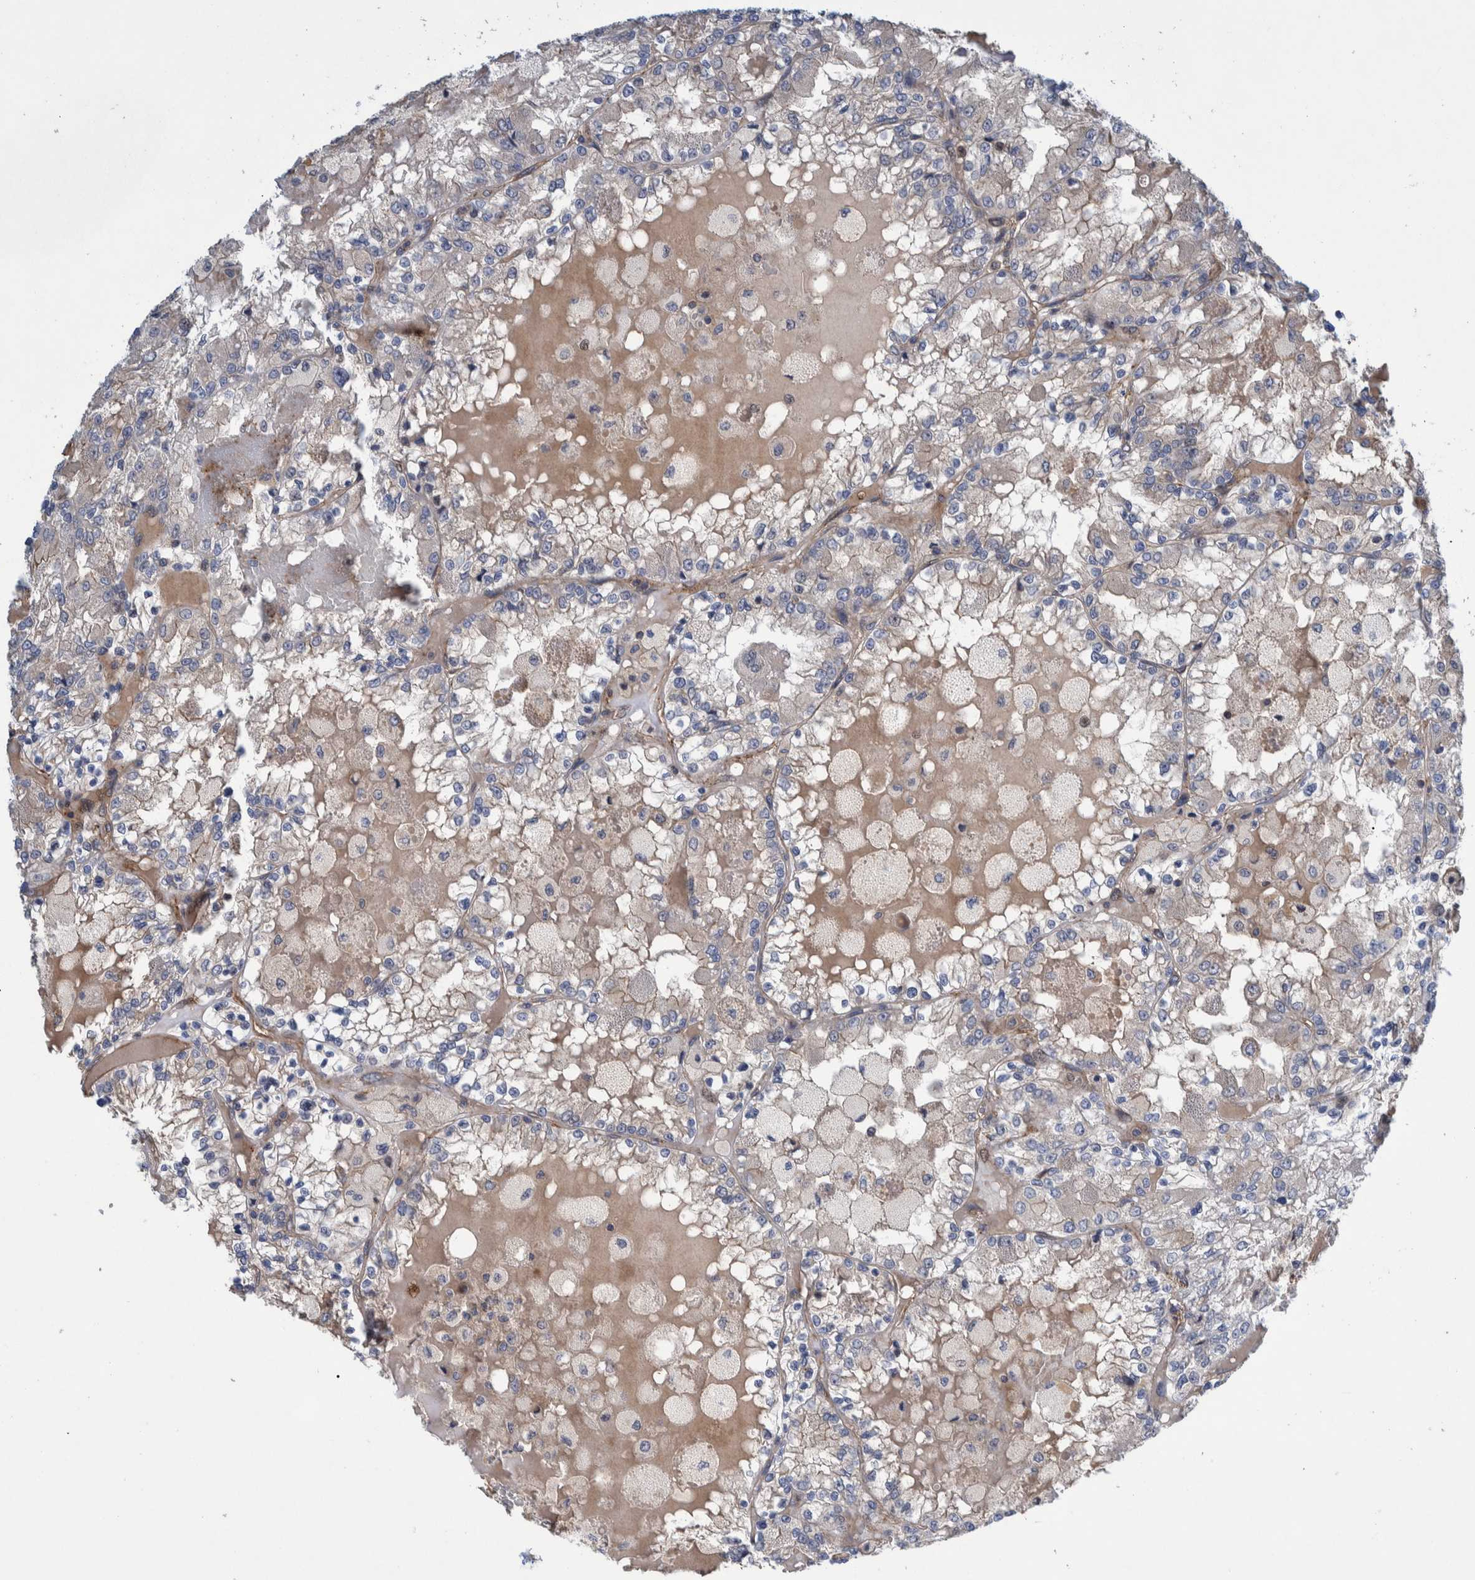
{"staining": {"intensity": "weak", "quantity": ">75%", "location": "cytoplasmic/membranous"}, "tissue": "renal cancer", "cell_type": "Tumor cells", "image_type": "cancer", "snomed": [{"axis": "morphology", "description": "Adenocarcinoma, NOS"}, {"axis": "topography", "description": "Kidney"}], "caption": "Tumor cells display low levels of weak cytoplasmic/membranous positivity in about >75% of cells in renal cancer (adenocarcinoma).", "gene": "GRPEL2", "patient": {"sex": "female", "age": 56}}